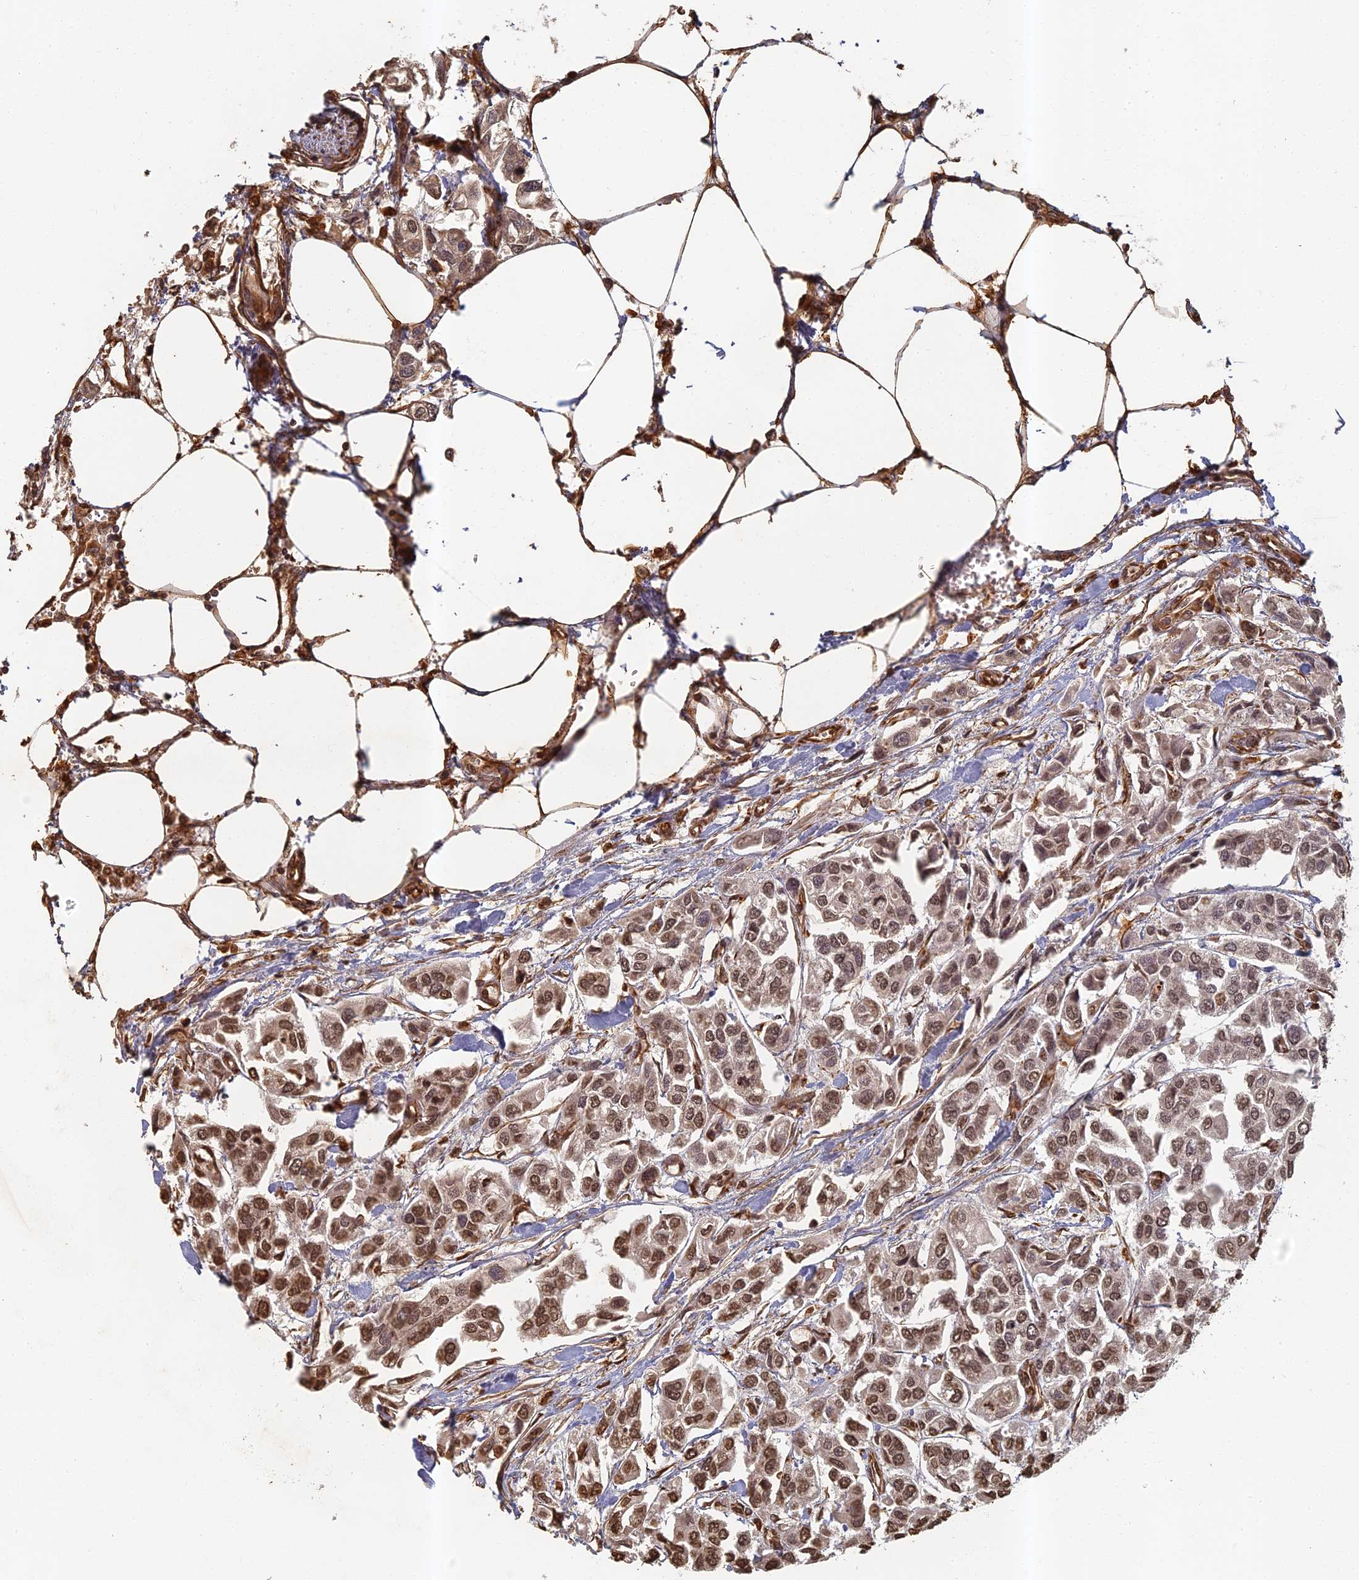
{"staining": {"intensity": "moderate", "quantity": ">75%", "location": "nuclear"}, "tissue": "urothelial cancer", "cell_type": "Tumor cells", "image_type": "cancer", "snomed": [{"axis": "morphology", "description": "Urothelial carcinoma, High grade"}, {"axis": "topography", "description": "Urinary bladder"}], "caption": "Immunohistochemical staining of urothelial cancer demonstrates moderate nuclear protein expression in approximately >75% of tumor cells.", "gene": "ABCB10", "patient": {"sex": "male", "age": 67}}